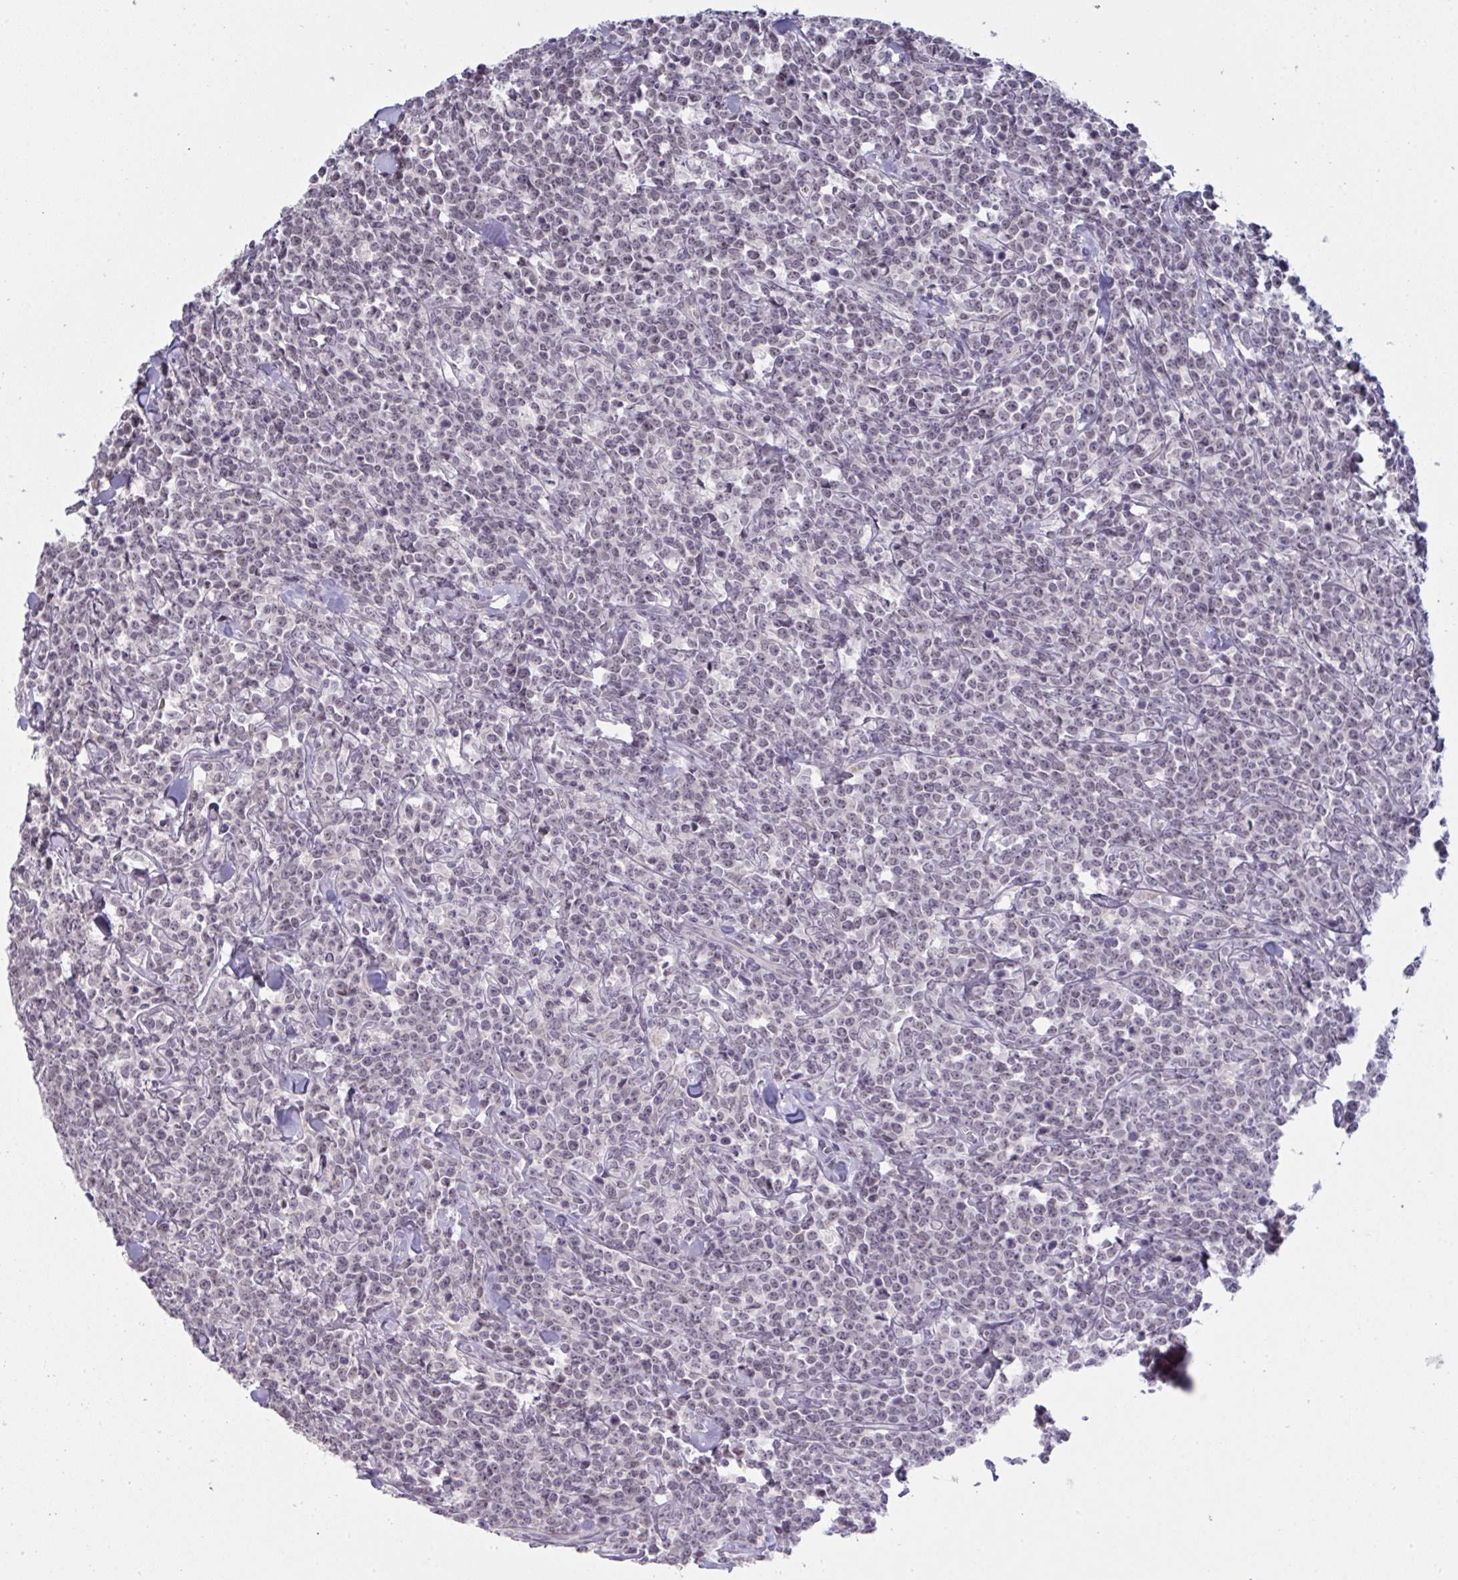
{"staining": {"intensity": "negative", "quantity": "none", "location": "none"}, "tissue": "lymphoma", "cell_type": "Tumor cells", "image_type": "cancer", "snomed": [{"axis": "morphology", "description": "Malignant lymphoma, non-Hodgkin's type, High grade"}, {"axis": "topography", "description": "Small intestine"}], "caption": "Immunohistochemistry (IHC) photomicrograph of neoplastic tissue: lymphoma stained with DAB (3,3'-diaminobenzidine) displays no significant protein positivity in tumor cells.", "gene": "ZNF784", "patient": {"sex": "female", "age": 56}}